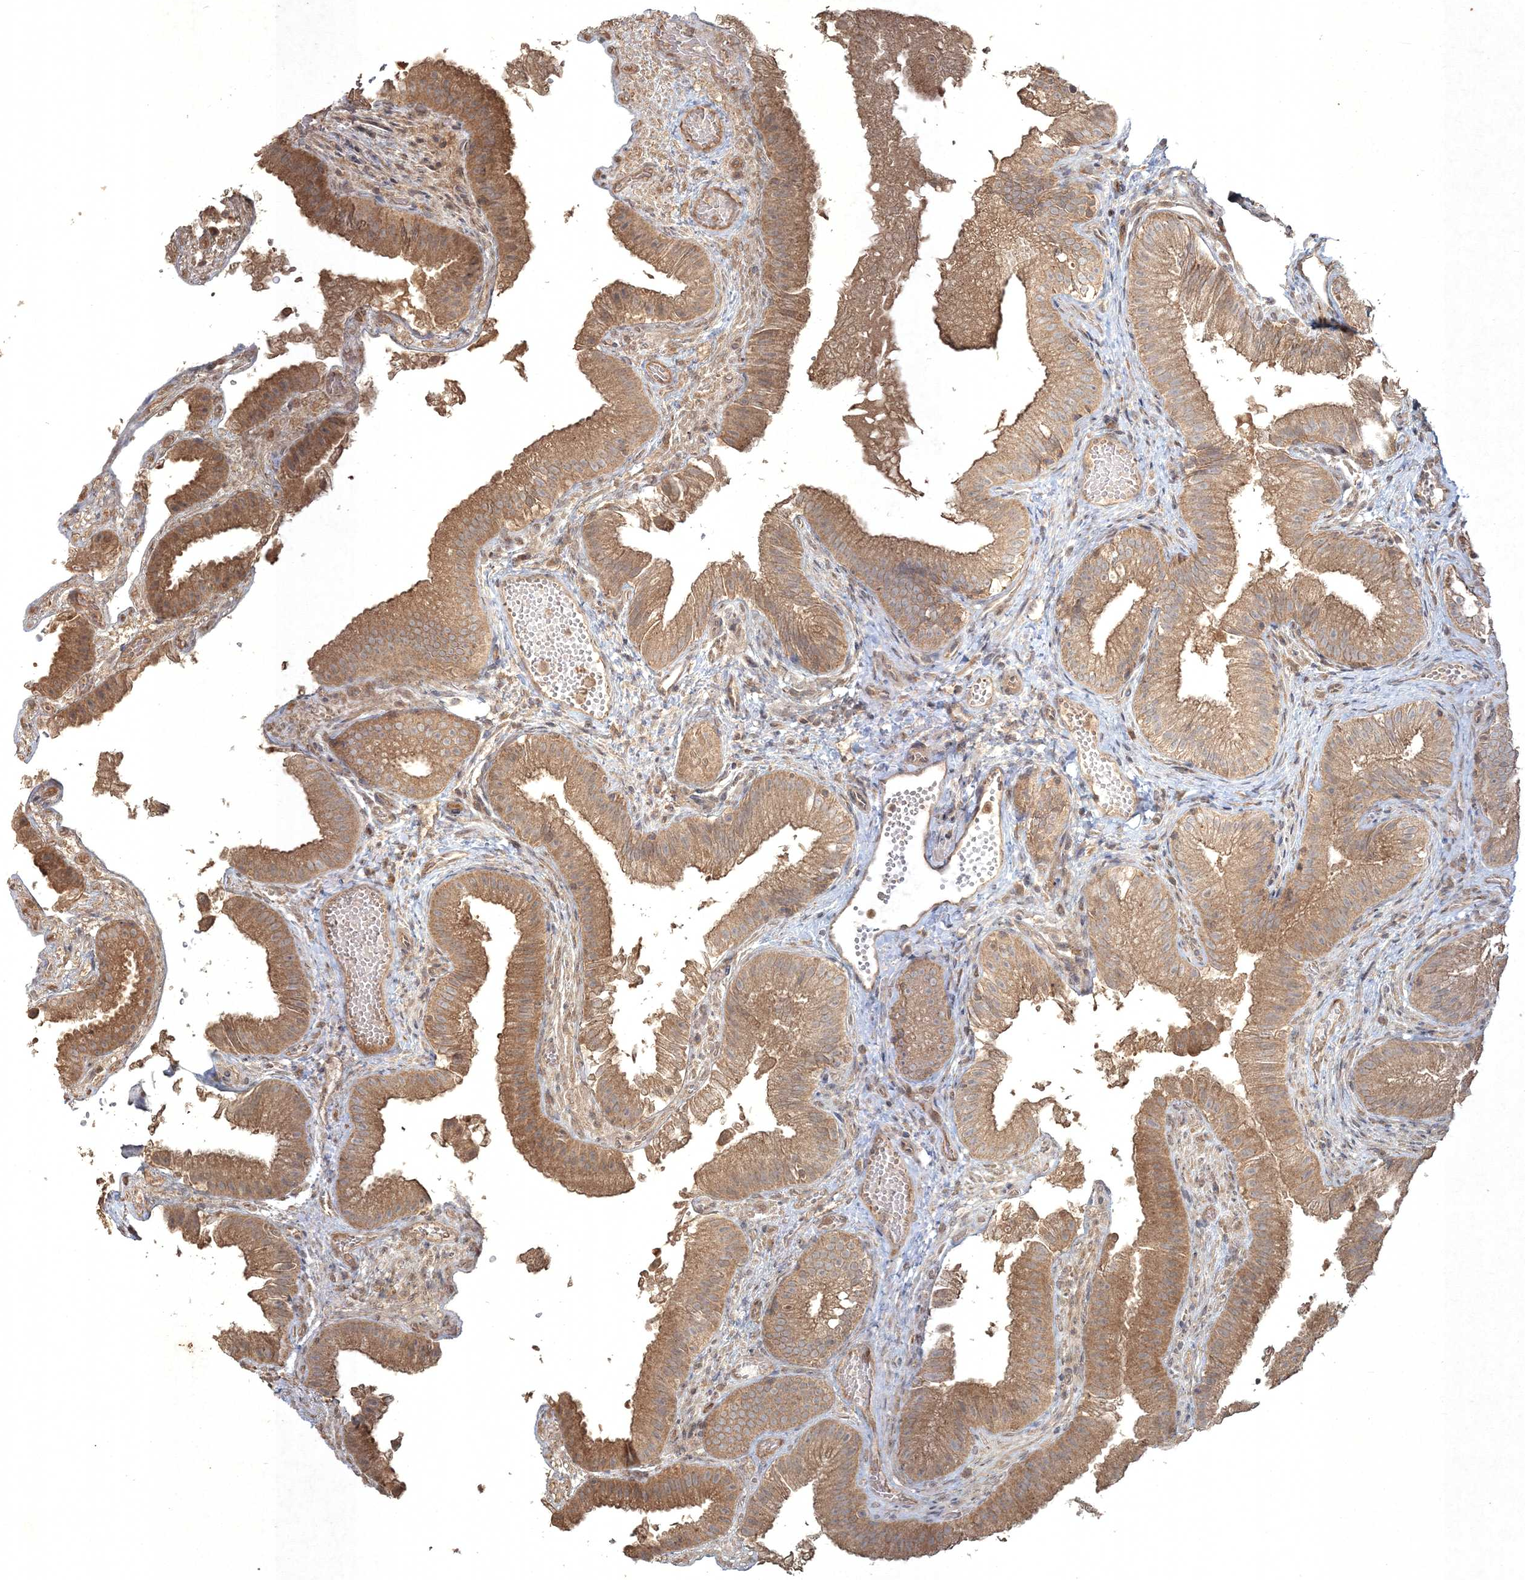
{"staining": {"intensity": "strong", "quantity": ">75%", "location": "cytoplasmic/membranous"}, "tissue": "gallbladder", "cell_type": "Glandular cells", "image_type": "normal", "snomed": [{"axis": "morphology", "description": "Normal tissue, NOS"}, {"axis": "topography", "description": "Gallbladder"}], "caption": "Immunohistochemical staining of unremarkable gallbladder displays strong cytoplasmic/membranous protein positivity in approximately >75% of glandular cells. (IHC, brightfield microscopy, high magnification).", "gene": "SPRY1", "patient": {"sex": "female", "age": 30}}